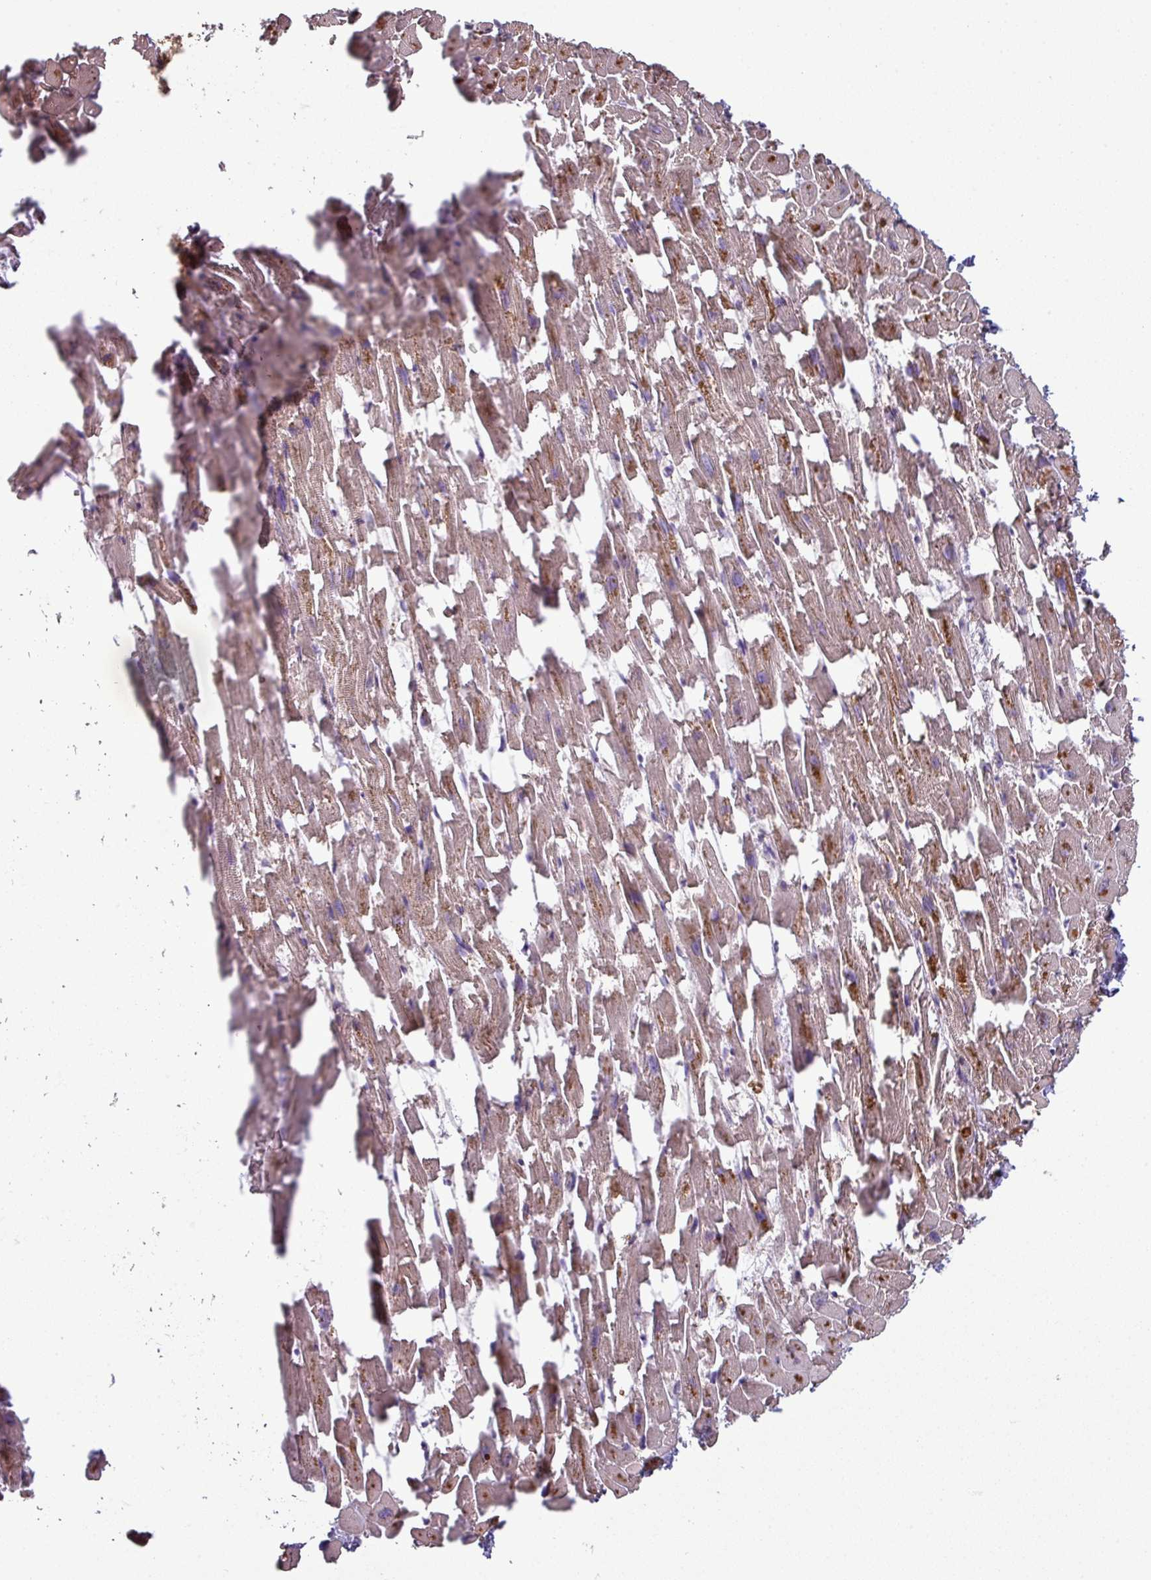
{"staining": {"intensity": "strong", "quantity": "25%-75%", "location": "cytoplasmic/membranous"}, "tissue": "heart muscle", "cell_type": "Cardiomyocytes", "image_type": "normal", "snomed": [{"axis": "morphology", "description": "Normal tissue, NOS"}, {"axis": "topography", "description": "Heart"}], "caption": "Immunohistochemical staining of unremarkable heart muscle shows high levels of strong cytoplasmic/membranous positivity in approximately 25%-75% of cardiomyocytes. Using DAB (3,3'-diaminobenzidine) (brown) and hematoxylin (blue) stains, captured at high magnification using brightfield microscopy.", "gene": "NHSL2", "patient": {"sex": "female", "age": 64}}